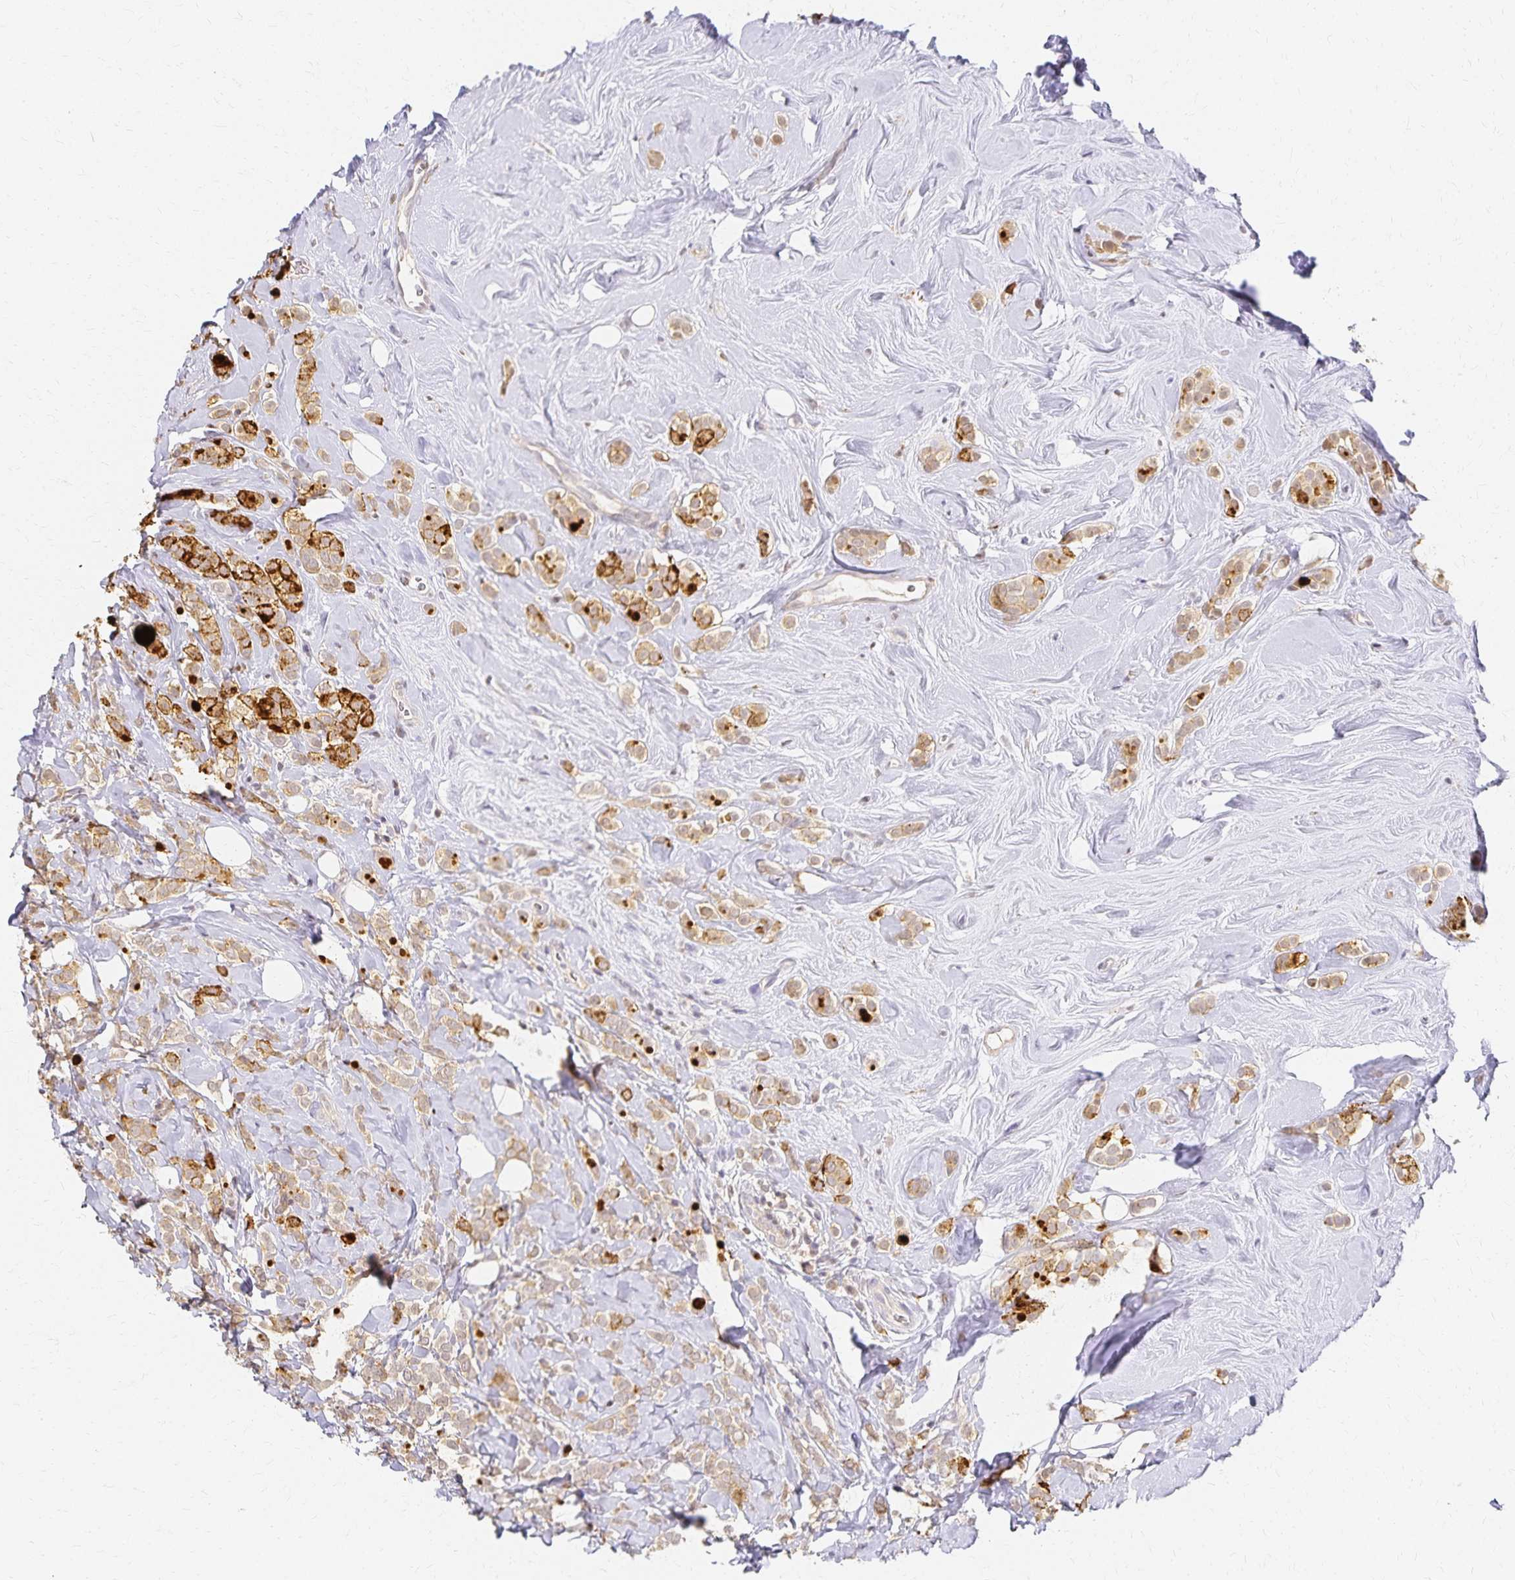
{"staining": {"intensity": "strong", "quantity": "<25%", "location": "cytoplasmic/membranous"}, "tissue": "breast cancer", "cell_type": "Tumor cells", "image_type": "cancer", "snomed": [{"axis": "morphology", "description": "Lobular carcinoma"}, {"axis": "topography", "description": "Breast"}], "caption": "Immunohistochemistry of breast cancer (lobular carcinoma) displays medium levels of strong cytoplasmic/membranous expression in approximately <25% of tumor cells.", "gene": "AZGP1", "patient": {"sex": "female", "age": 49}}